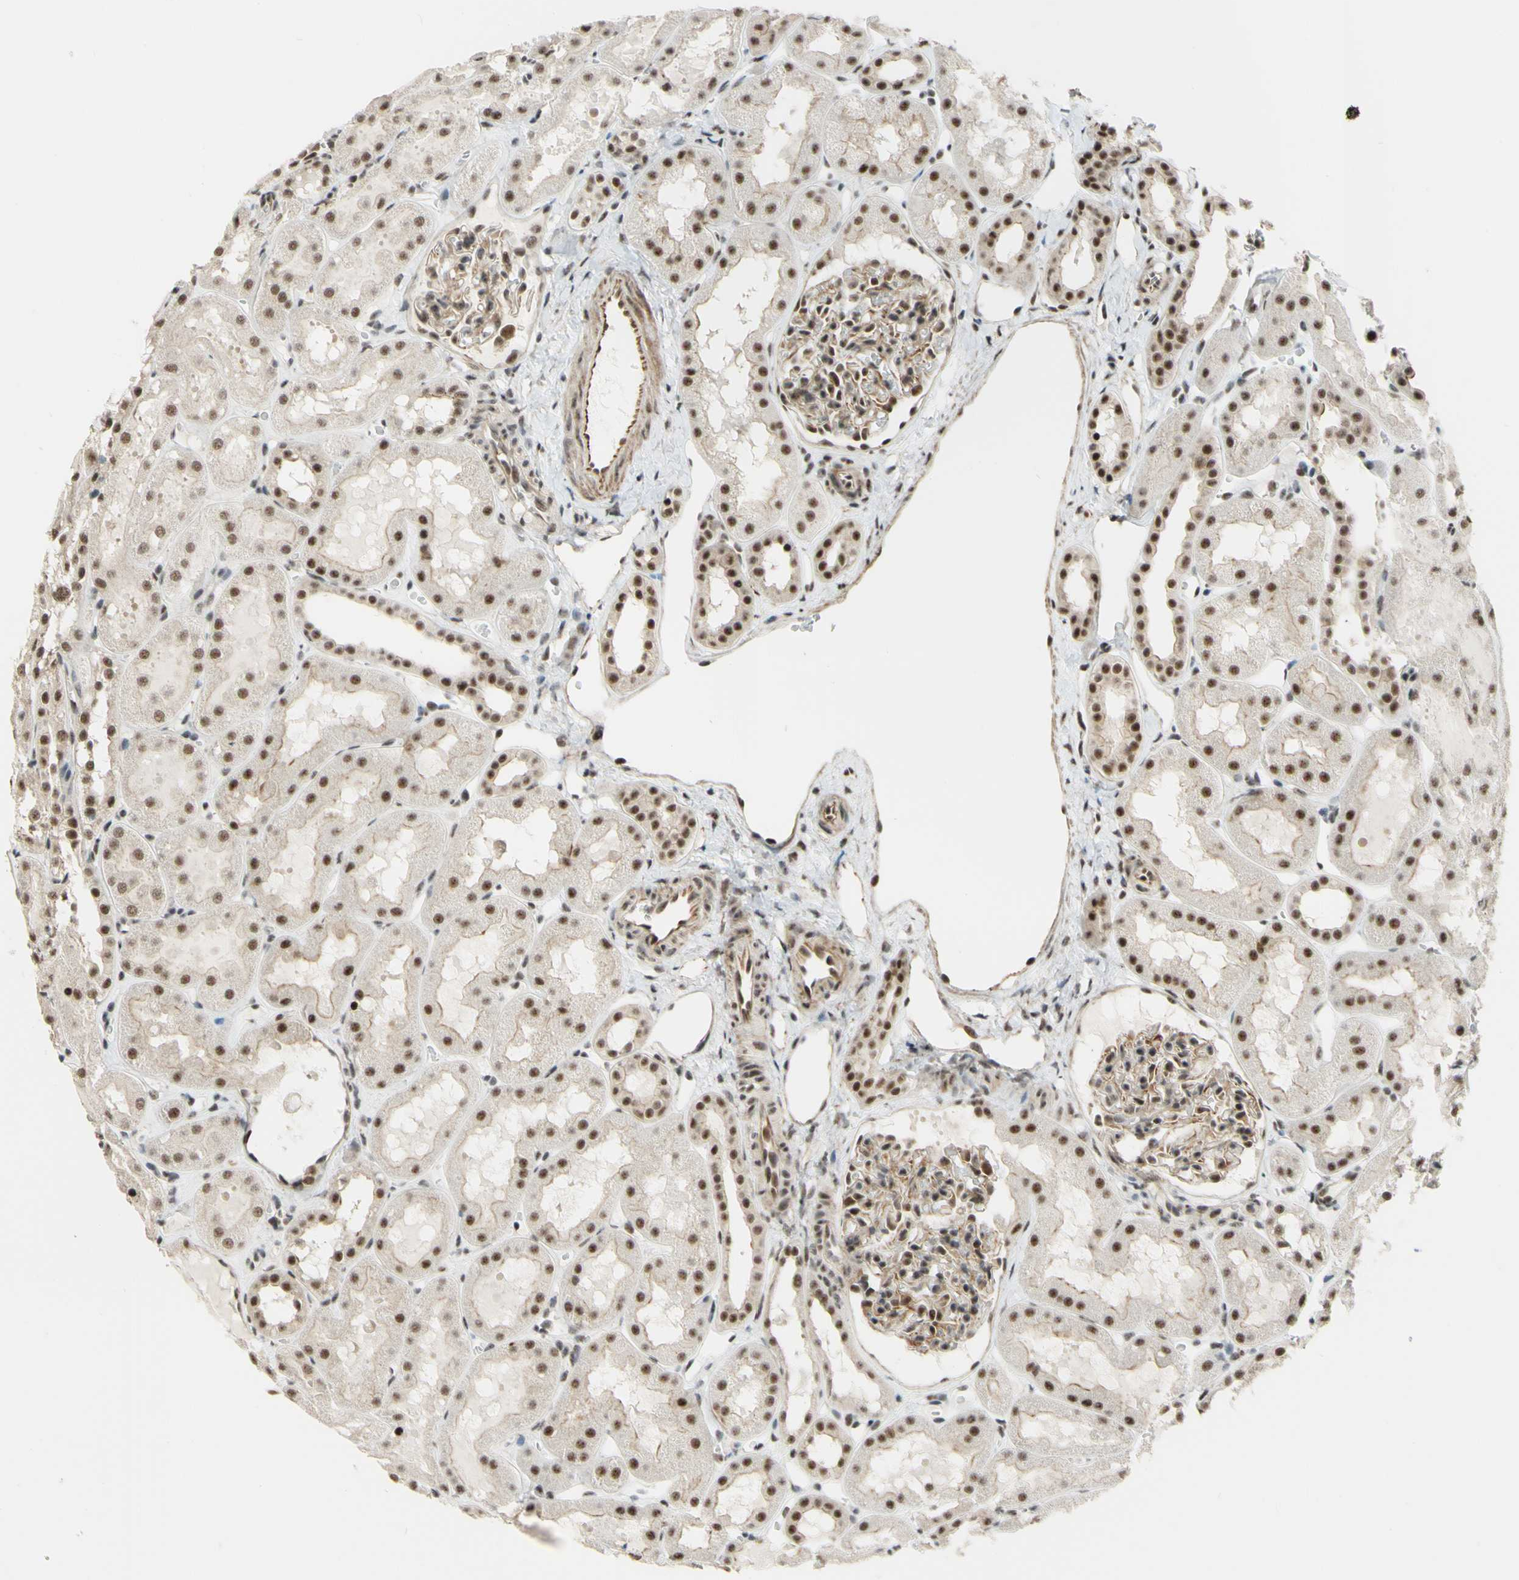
{"staining": {"intensity": "moderate", "quantity": ">75%", "location": "nuclear"}, "tissue": "kidney", "cell_type": "Cells in glomeruli", "image_type": "normal", "snomed": [{"axis": "morphology", "description": "Normal tissue, NOS"}, {"axis": "topography", "description": "Kidney"}, {"axis": "topography", "description": "Urinary bladder"}], "caption": "Cells in glomeruli show medium levels of moderate nuclear positivity in about >75% of cells in unremarkable kidney. (Brightfield microscopy of DAB IHC at high magnification).", "gene": "SAP18", "patient": {"sex": "male", "age": 16}}